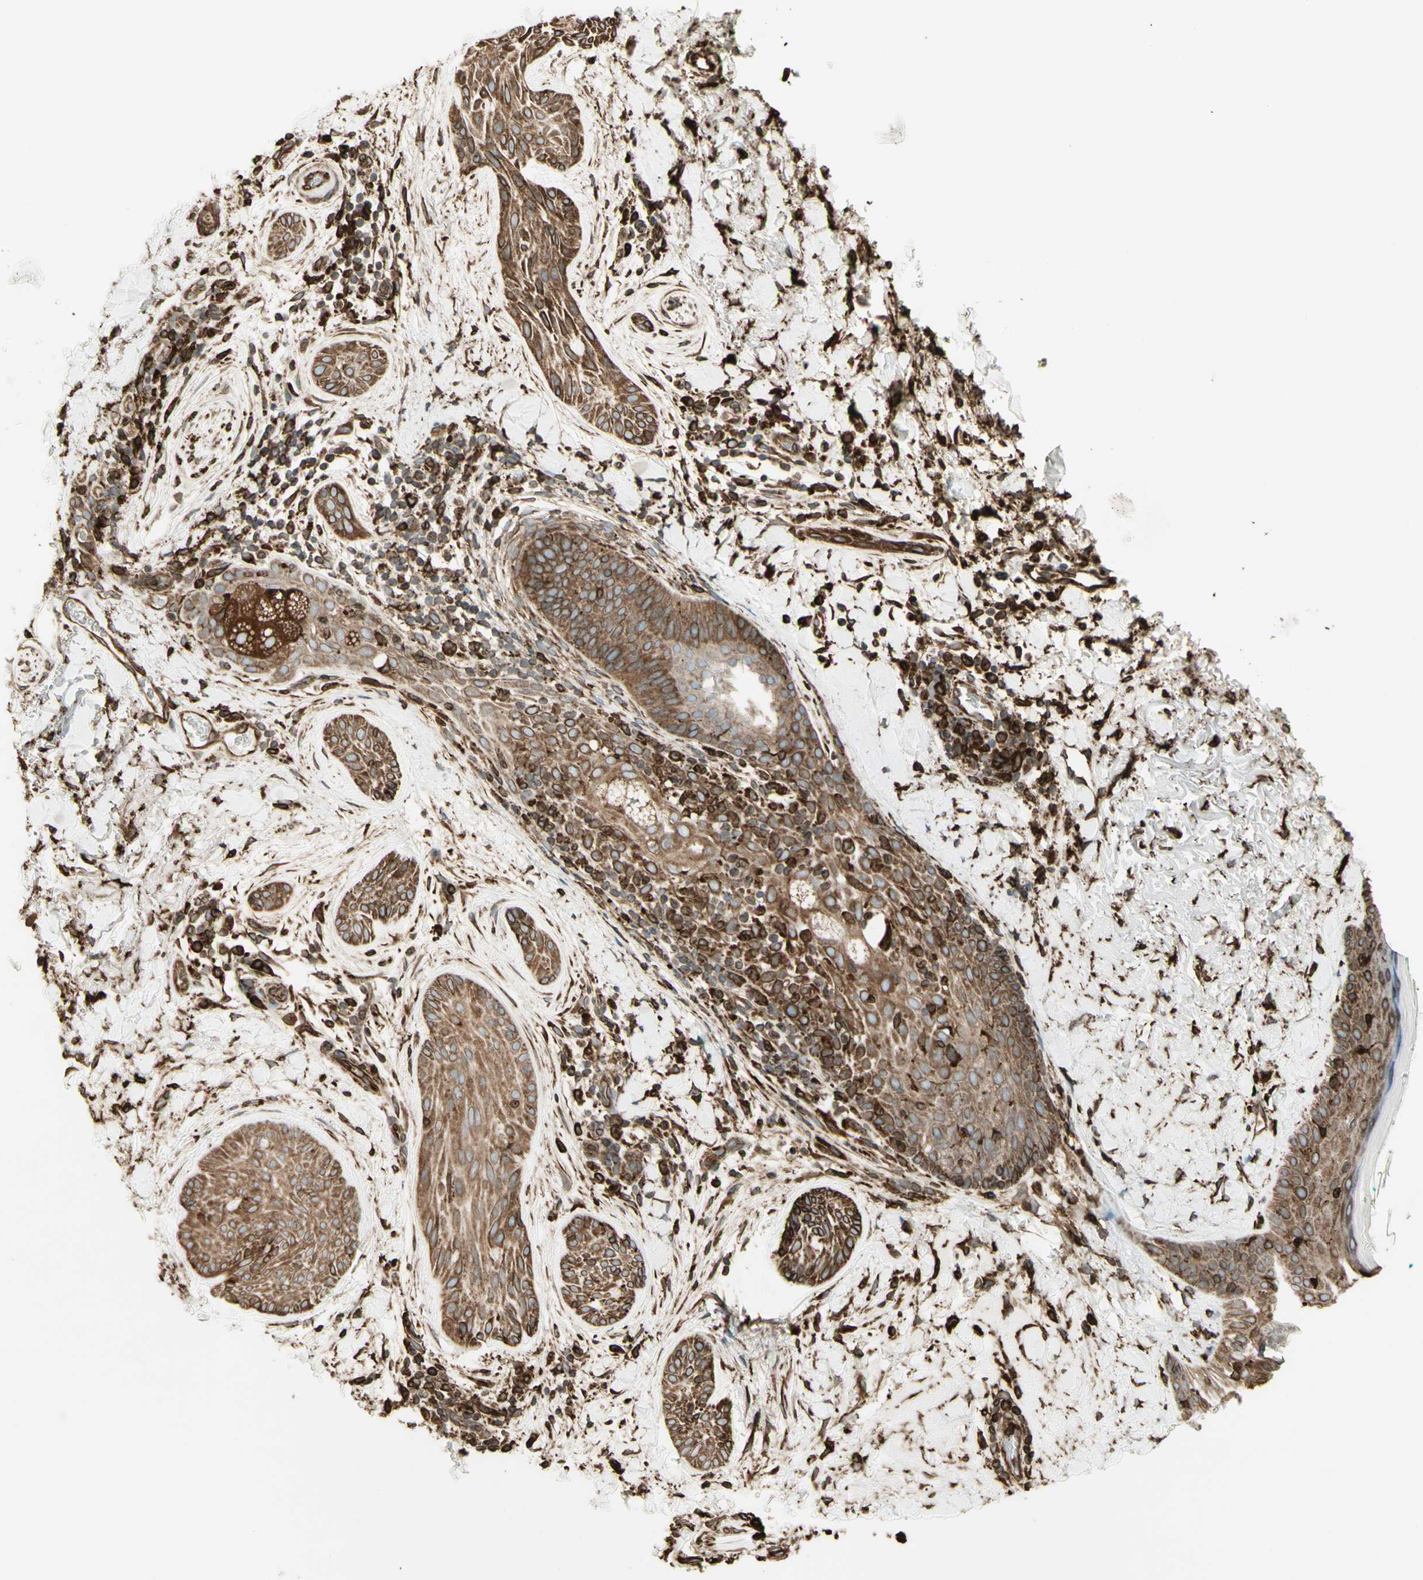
{"staining": {"intensity": "moderate", "quantity": ">75%", "location": "cytoplasmic/membranous"}, "tissue": "skin cancer", "cell_type": "Tumor cells", "image_type": "cancer", "snomed": [{"axis": "morphology", "description": "Normal tissue, NOS"}, {"axis": "morphology", "description": "Basal cell carcinoma"}, {"axis": "topography", "description": "Skin"}], "caption": "DAB immunohistochemical staining of human skin basal cell carcinoma displays moderate cytoplasmic/membranous protein expression in approximately >75% of tumor cells. Nuclei are stained in blue.", "gene": "CANX", "patient": {"sex": "female", "age": 71}}